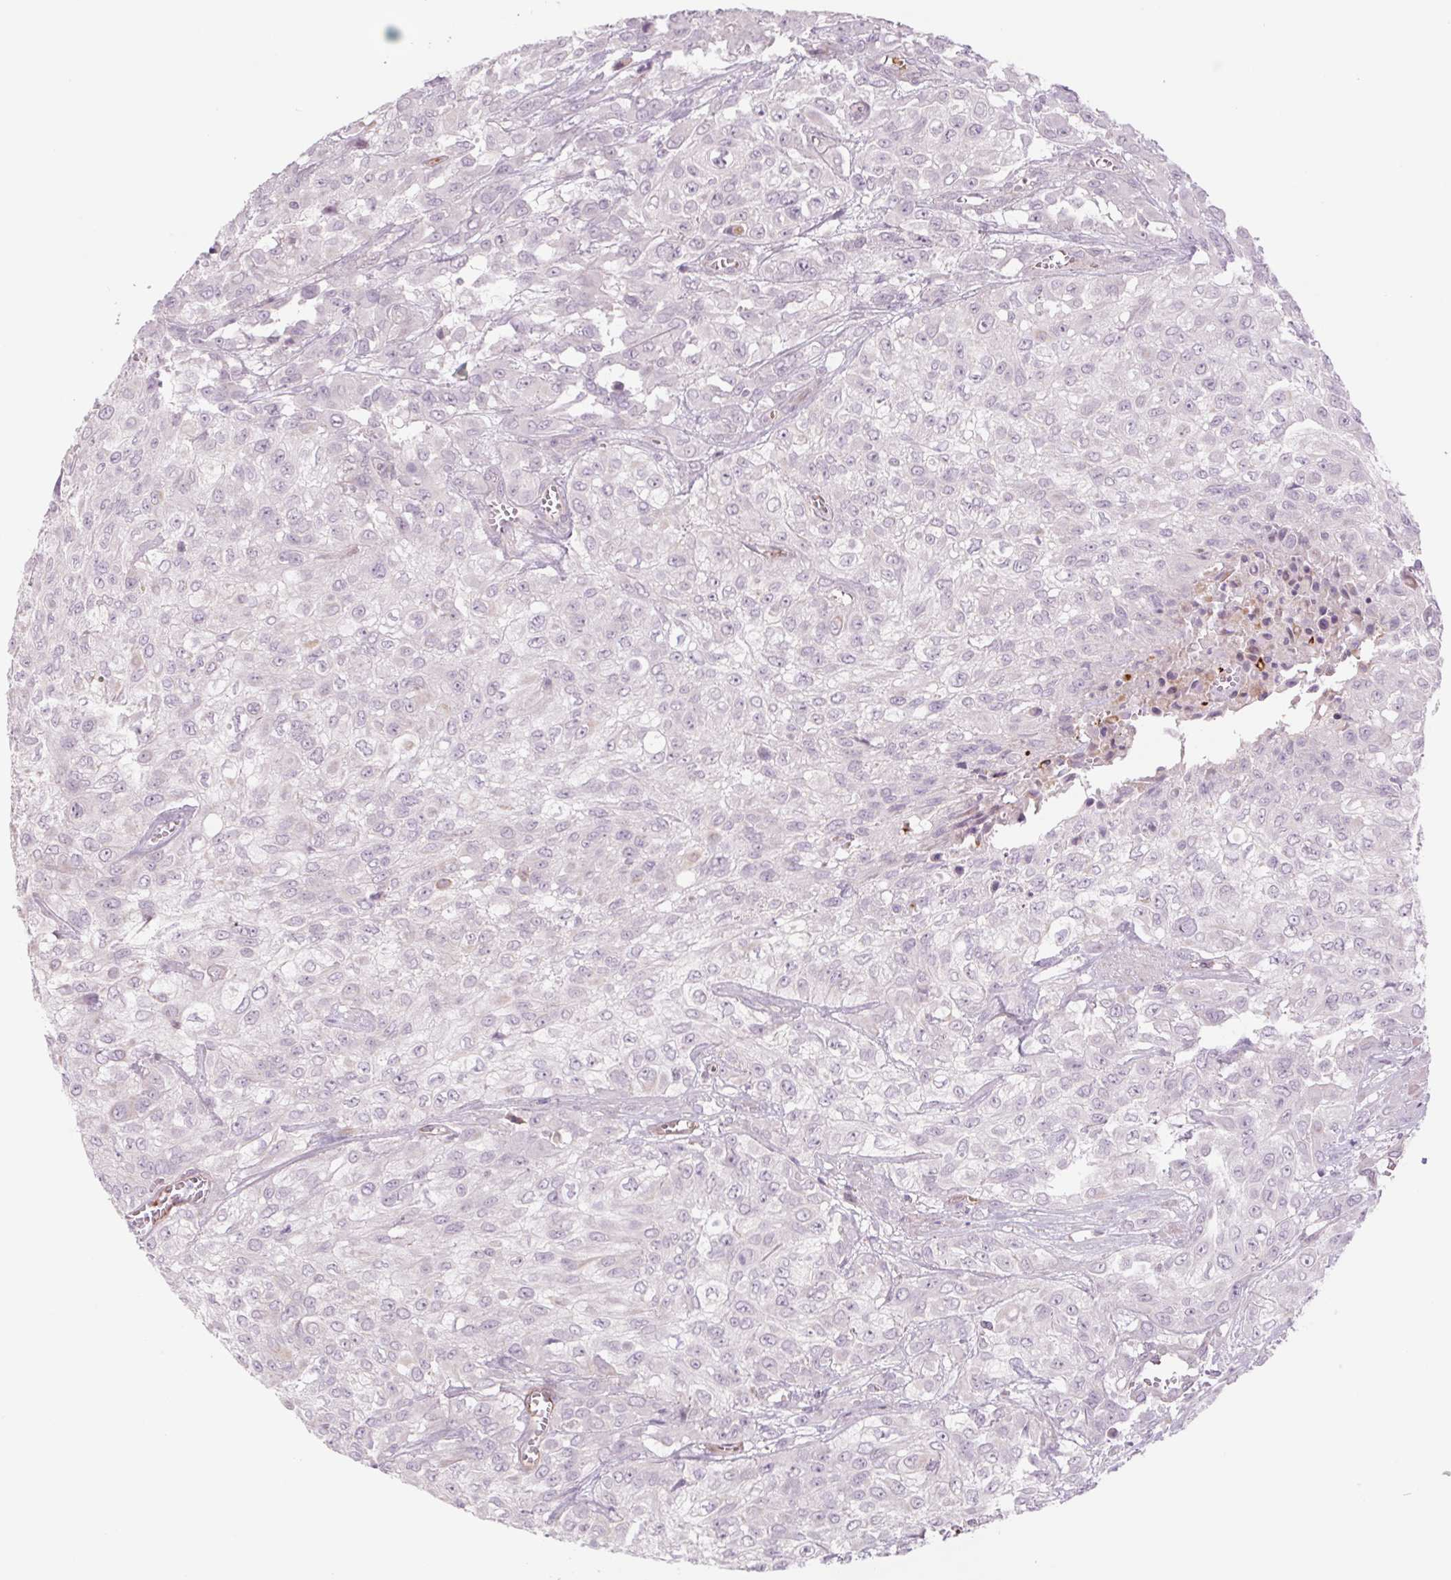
{"staining": {"intensity": "negative", "quantity": "none", "location": "none"}, "tissue": "urothelial cancer", "cell_type": "Tumor cells", "image_type": "cancer", "snomed": [{"axis": "morphology", "description": "Urothelial carcinoma, High grade"}, {"axis": "topography", "description": "Urinary bladder"}], "caption": "A micrograph of high-grade urothelial carcinoma stained for a protein displays no brown staining in tumor cells. (Immunohistochemistry (ihc), brightfield microscopy, high magnification).", "gene": "MS4A13", "patient": {"sex": "male", "age": 57}}